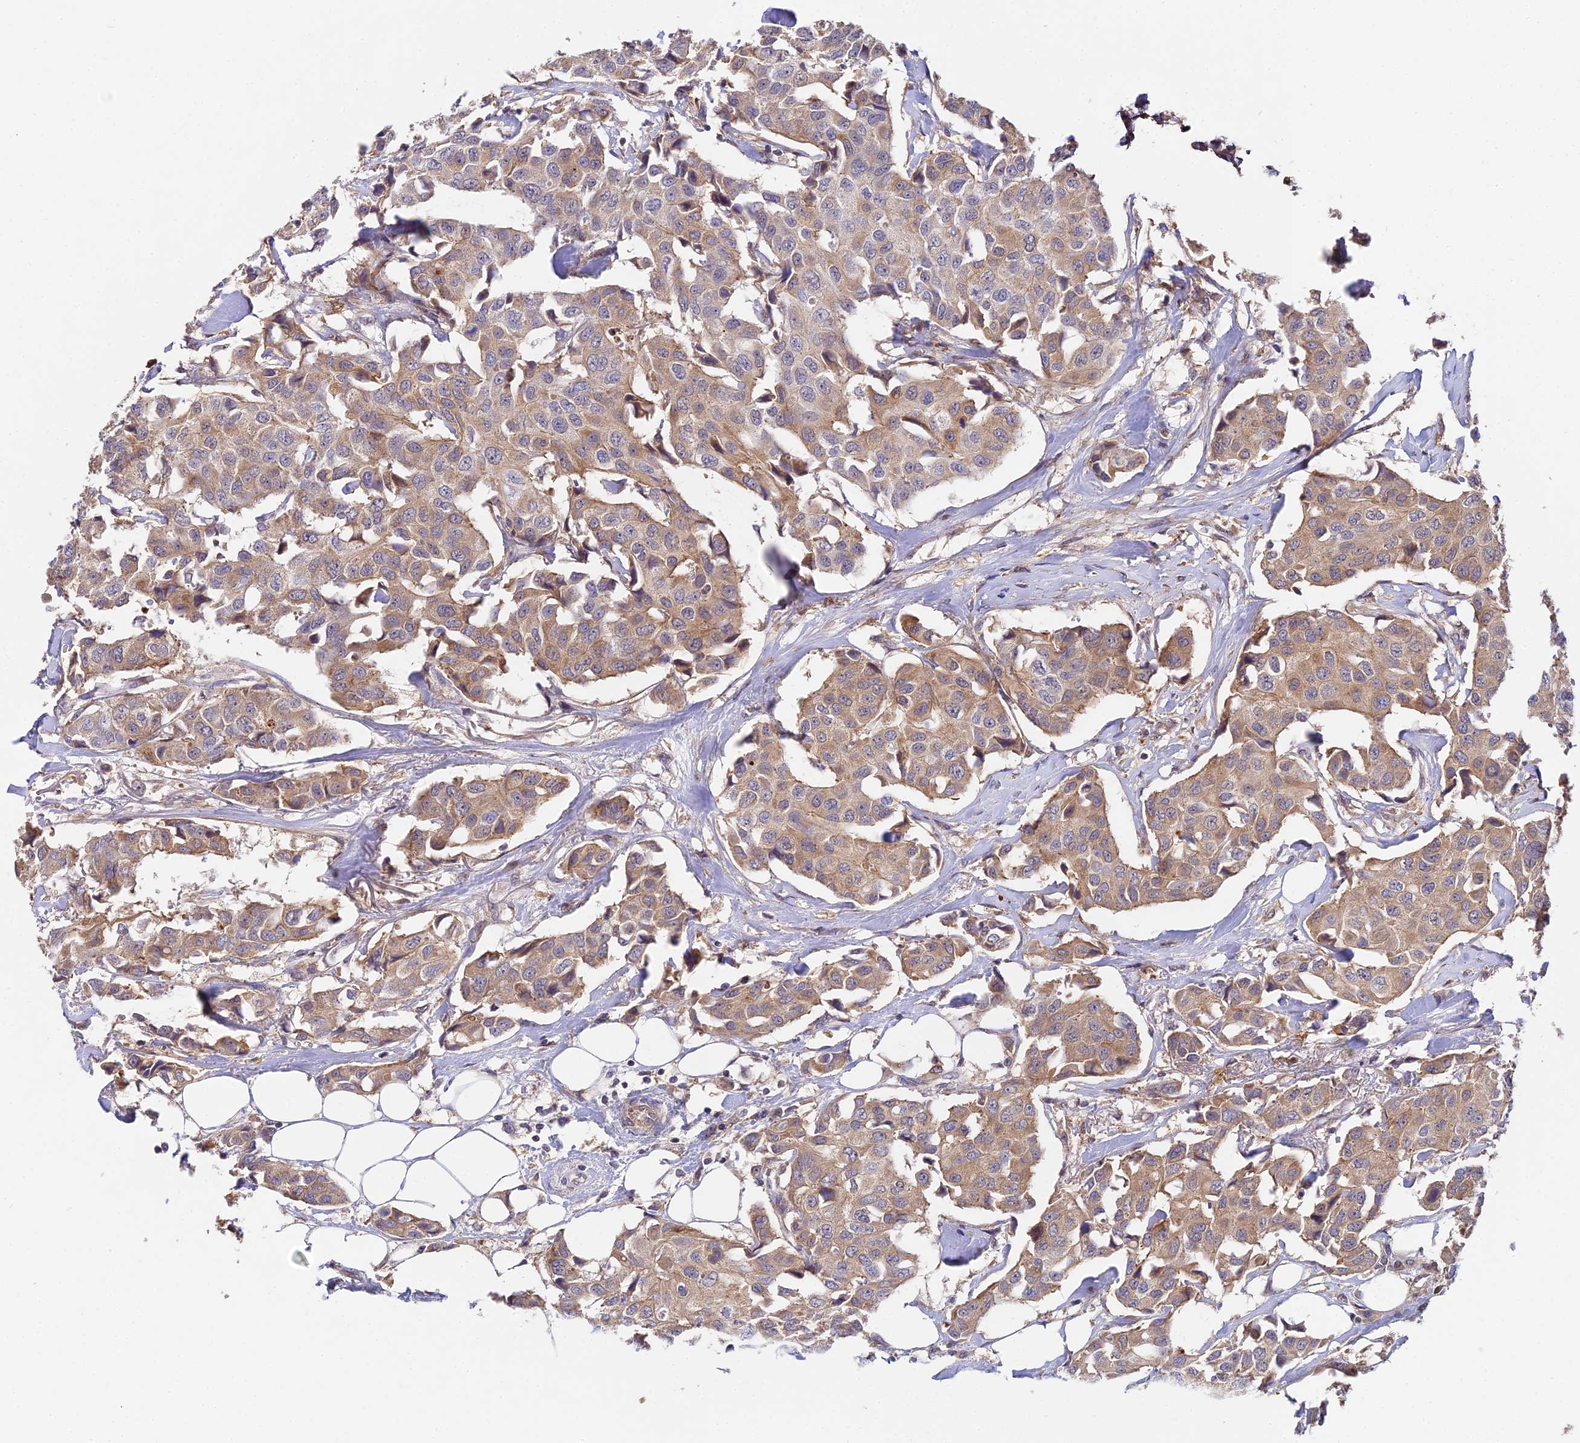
{"staining": {"intensity": "weak", "quantity": ">75%", "location": "cytoplasmic/membranous"}, "tissue": "breast cancer", "cell_type": "Tumor cells", "image_type": "cancer", "snomed": [{"axis": "morphology", "description": "Duct carcinoma"}, {"axis": "topography", "description": "Breast"}], "caption": "Breast cancer stained with a brown dye displays weak cytoplasmic/membranous positive staining in approximately >75% of tumor cells.", "gene": "ZBED8", "patient": {"sex": "female", "age": 80}}